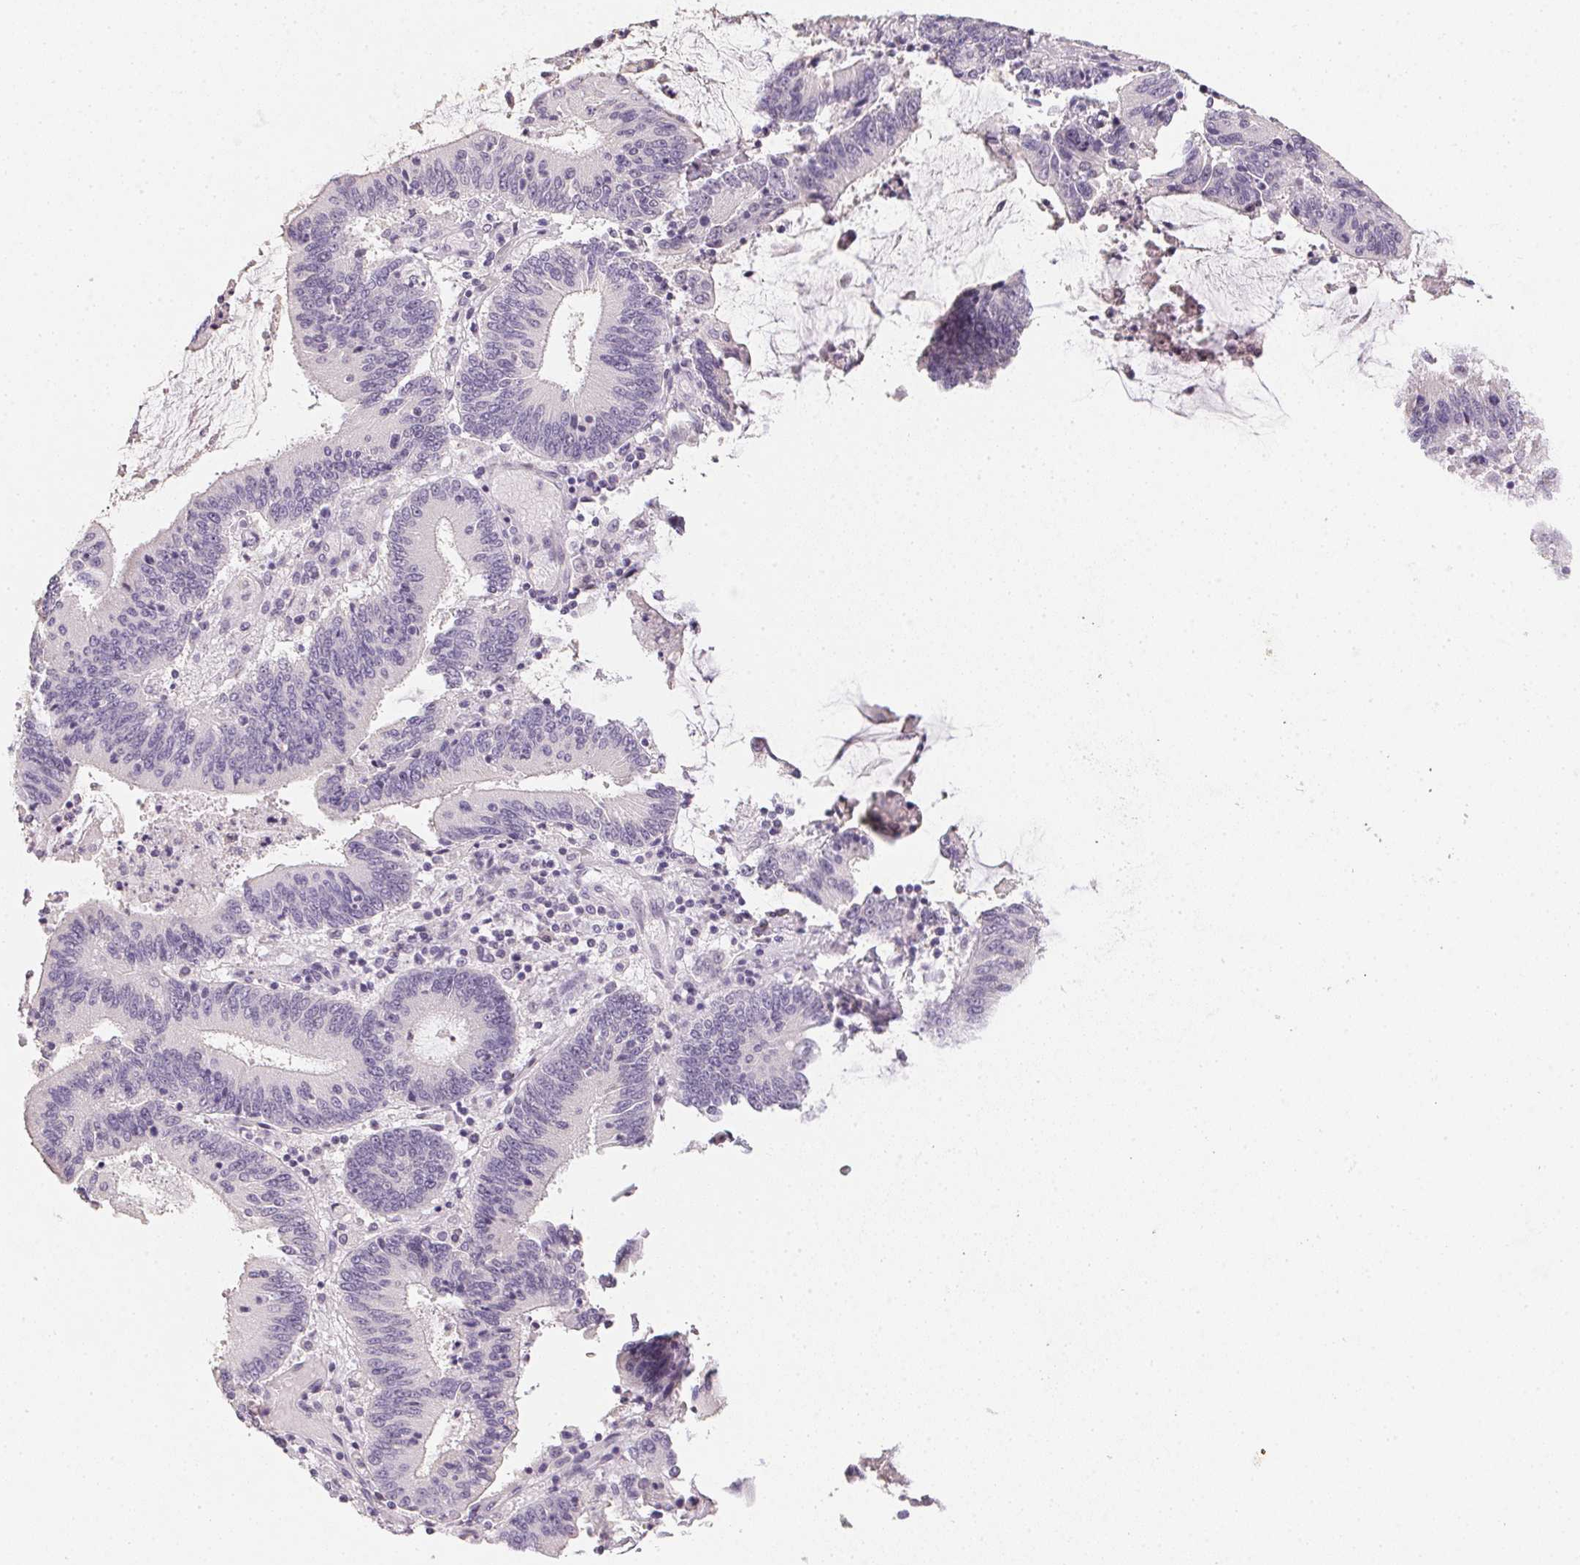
{"staining": {"intensity": "negative", "quantity": "none", "location": "none"}, "tissue": "stomach cancer", "cell_type": "Tumor cells", "image_type": "cancer", "snomed": [{"axis": "morphology", "description": "Adenocarcinoma, NOS"}, {"axis": "topography", "description": "Stomach, upper"}], "caption": "There is no significant expression in tumor cells of stomach cancer. Nuclei are stained in blue.", "gene": "PPY", "patient": {"sex": "male", "age": 68}}